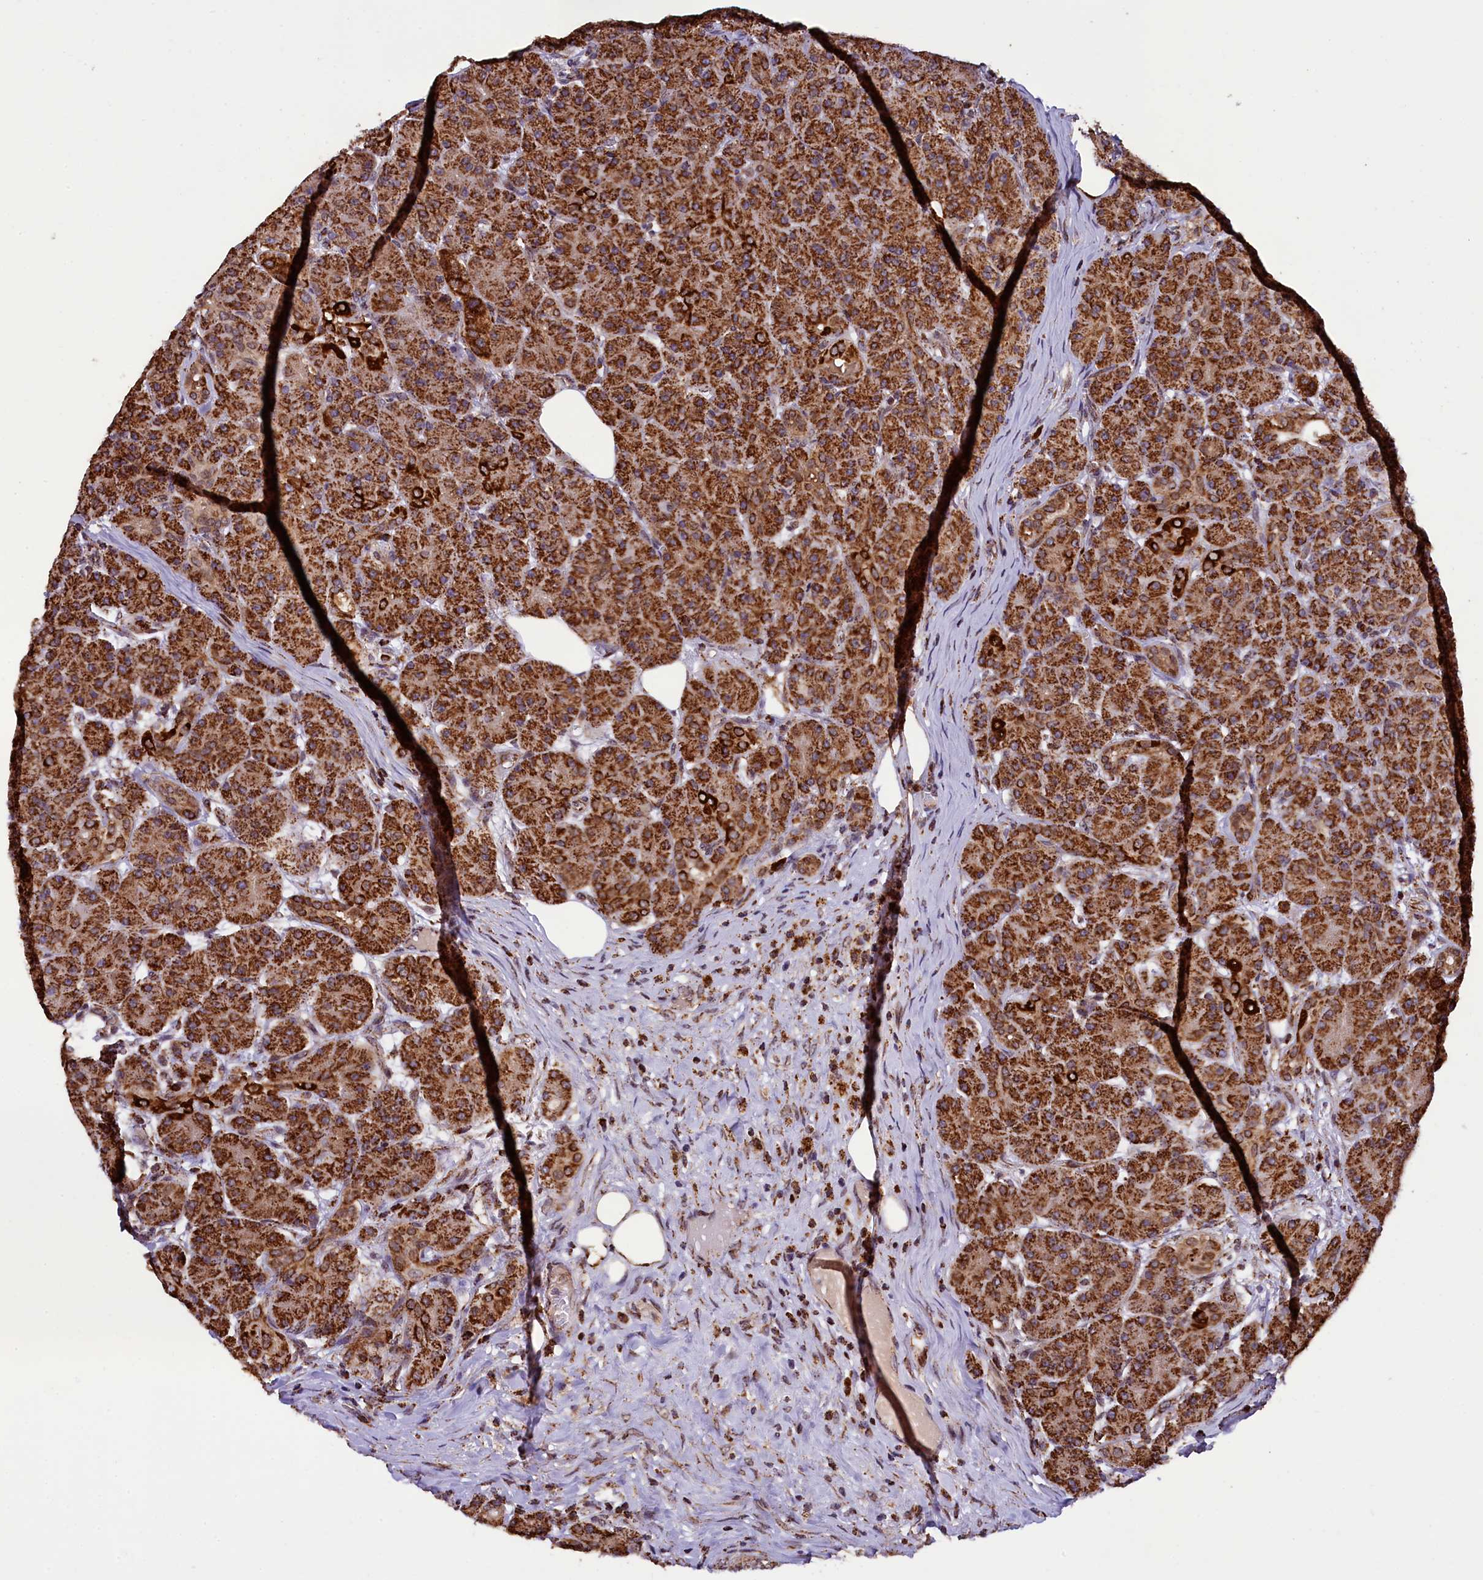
{"staining": {"intensity": "strong", "quantity": ">75%", "location": "cytoplasmic/membranous"}, "tissue": "pancreas", "cell_type": "Exocrine glandular cells", "image_type": "normal", "snomed": [{"axis": "morphology", "description": "Normal tissue, NOS"}, {"axis": "topography", "description": "Pancreas"}], "caption": "IHC of benign pancreas displays high levels of strong cytoplasmic/membranous positivity in about >75% of exocrine glandular cells.", "gene": "KLC2", "patient": {"sex": "male", "age": 63}}